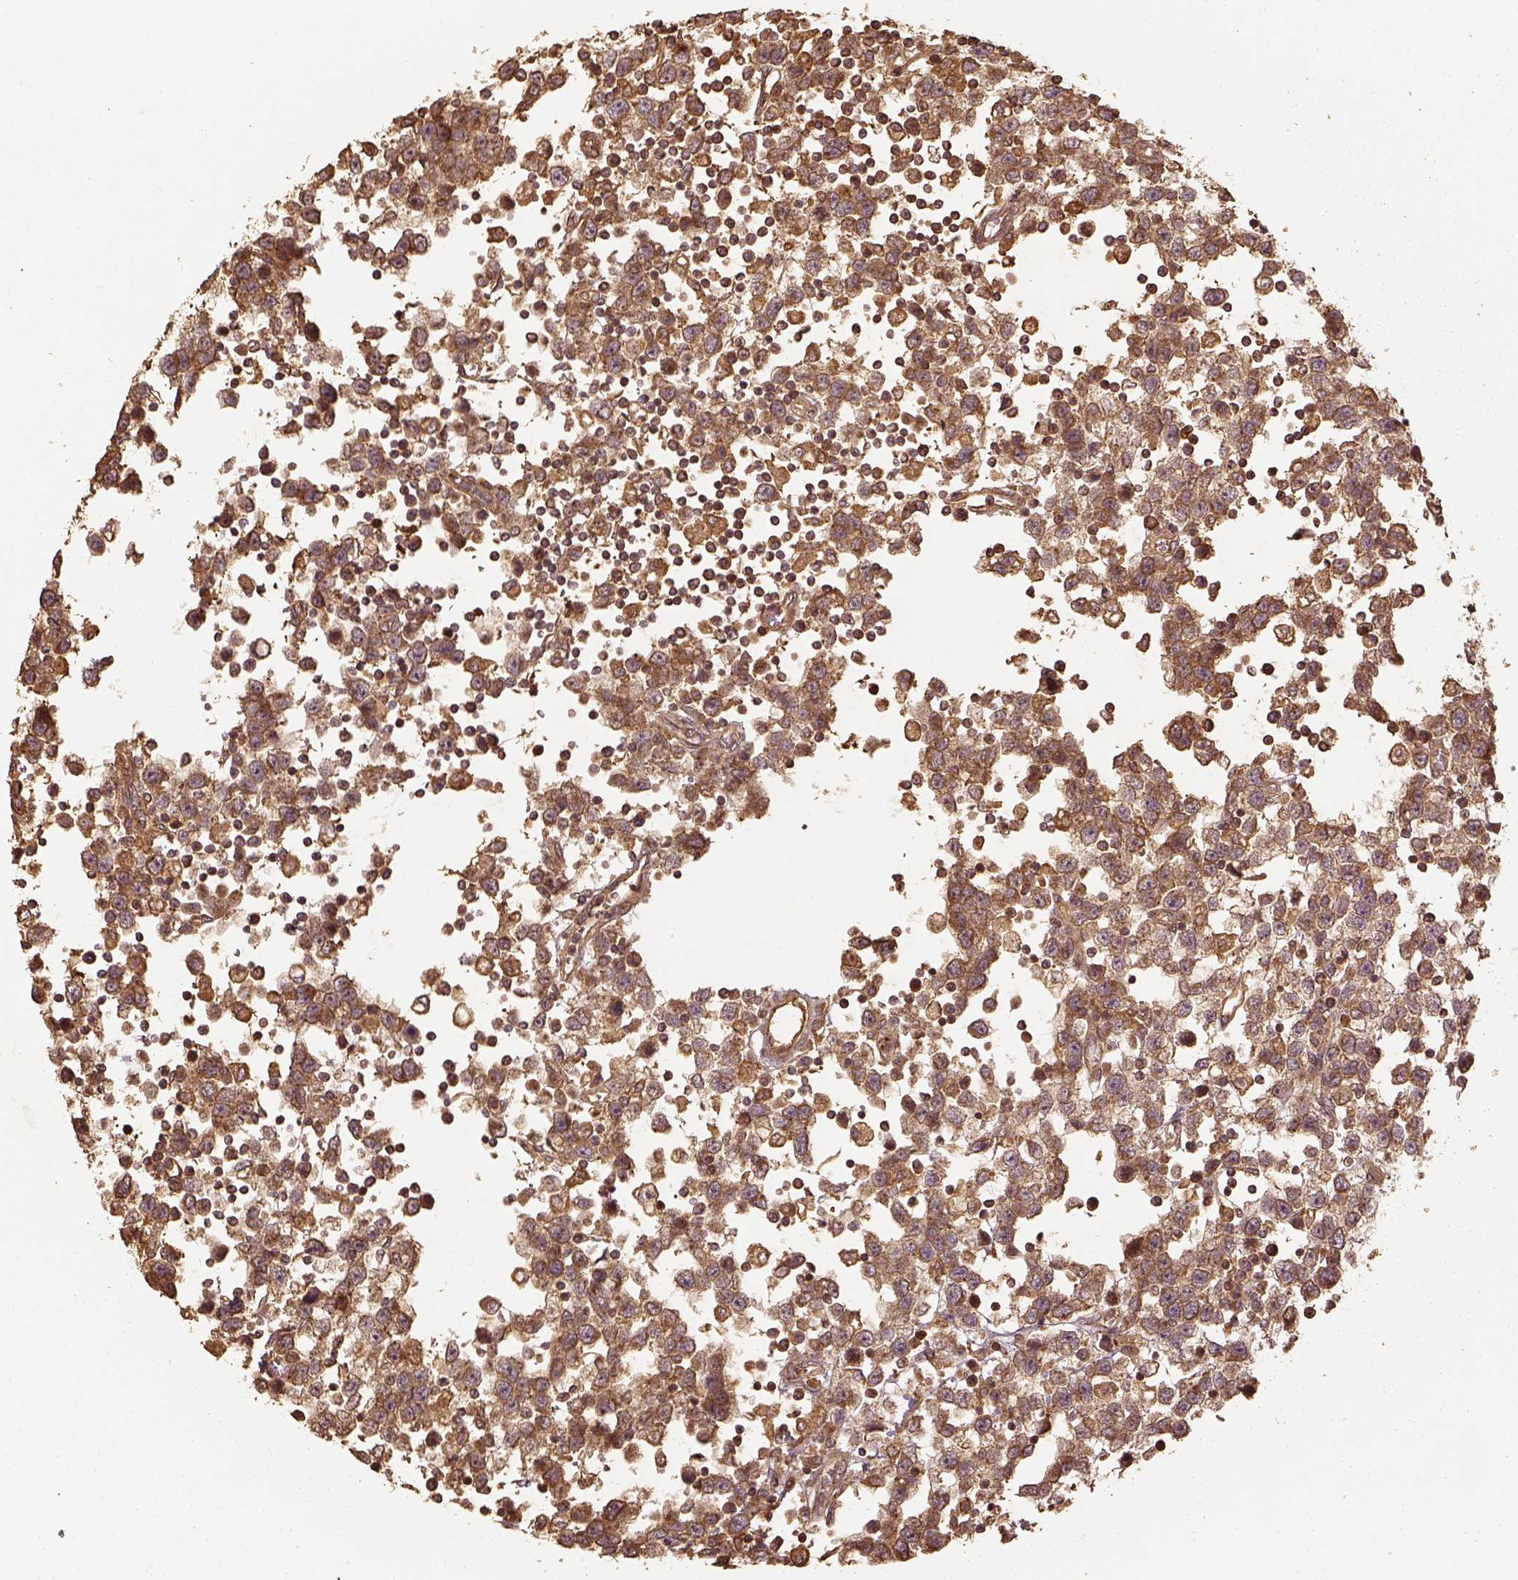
{"staining": {"intensity": "moderate", "quantity": ">75%", "location": "cytoplasmic/membranous"}, "tissue": "testis cancer", "cell_type": "Tumor cells", "image_type": "cancer", "snomed": [{"axis": "morphology", "description": "Seminoma, NOS"}, {"axis": "topography", "description": "Testis"}], "caption": "Immunohistochemistry (IHC) histopathology image of testis seminoma stained for a protein (brown), which demonstrates medium levels of moderate cytoplasmic/membranous positivity in about >75% of tumor cells.", "gene": "VEGFA", "patient": {"sex": "male", "age": 34}}